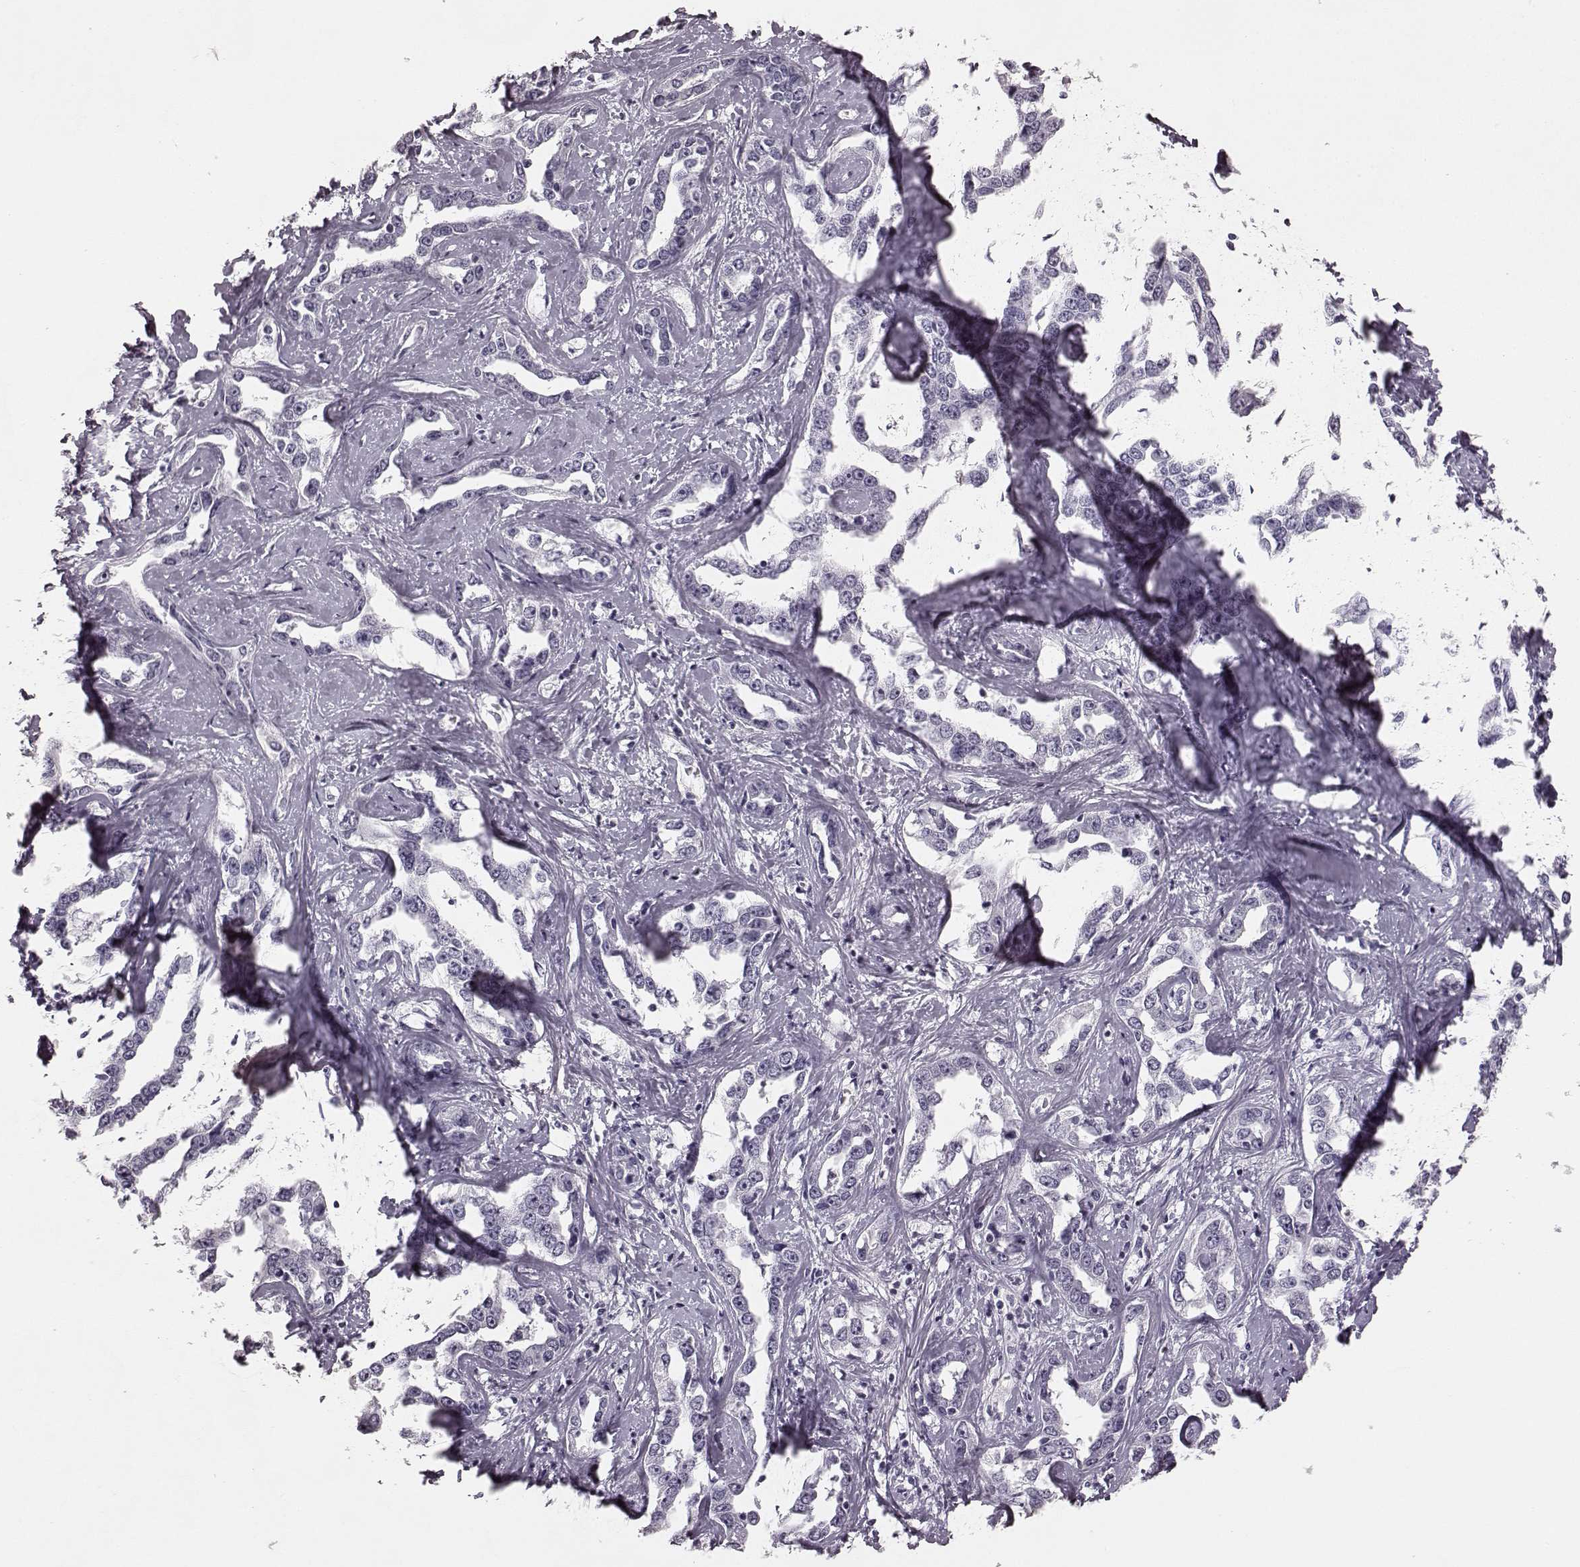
{"staining": {"intensity": "negative", "quantity": "none", "location": "none"}, "tissue": "liver cancer", "cell_type": "Tumor cells", "image_type": "cancer", "snomed": [{"axis": "morphology", "description": "Cholangiocarcinoma"}, {"axis": "topography", "description": "Liver"}], "caption": "Immunohistochemistry (IHC) histopathology image of human liver cancer stained for a protein (brown), which exhibits no positivity in tumor cells.", "gene": "TMPRSS15", "patient": {"sex": "male", "age": 59}}